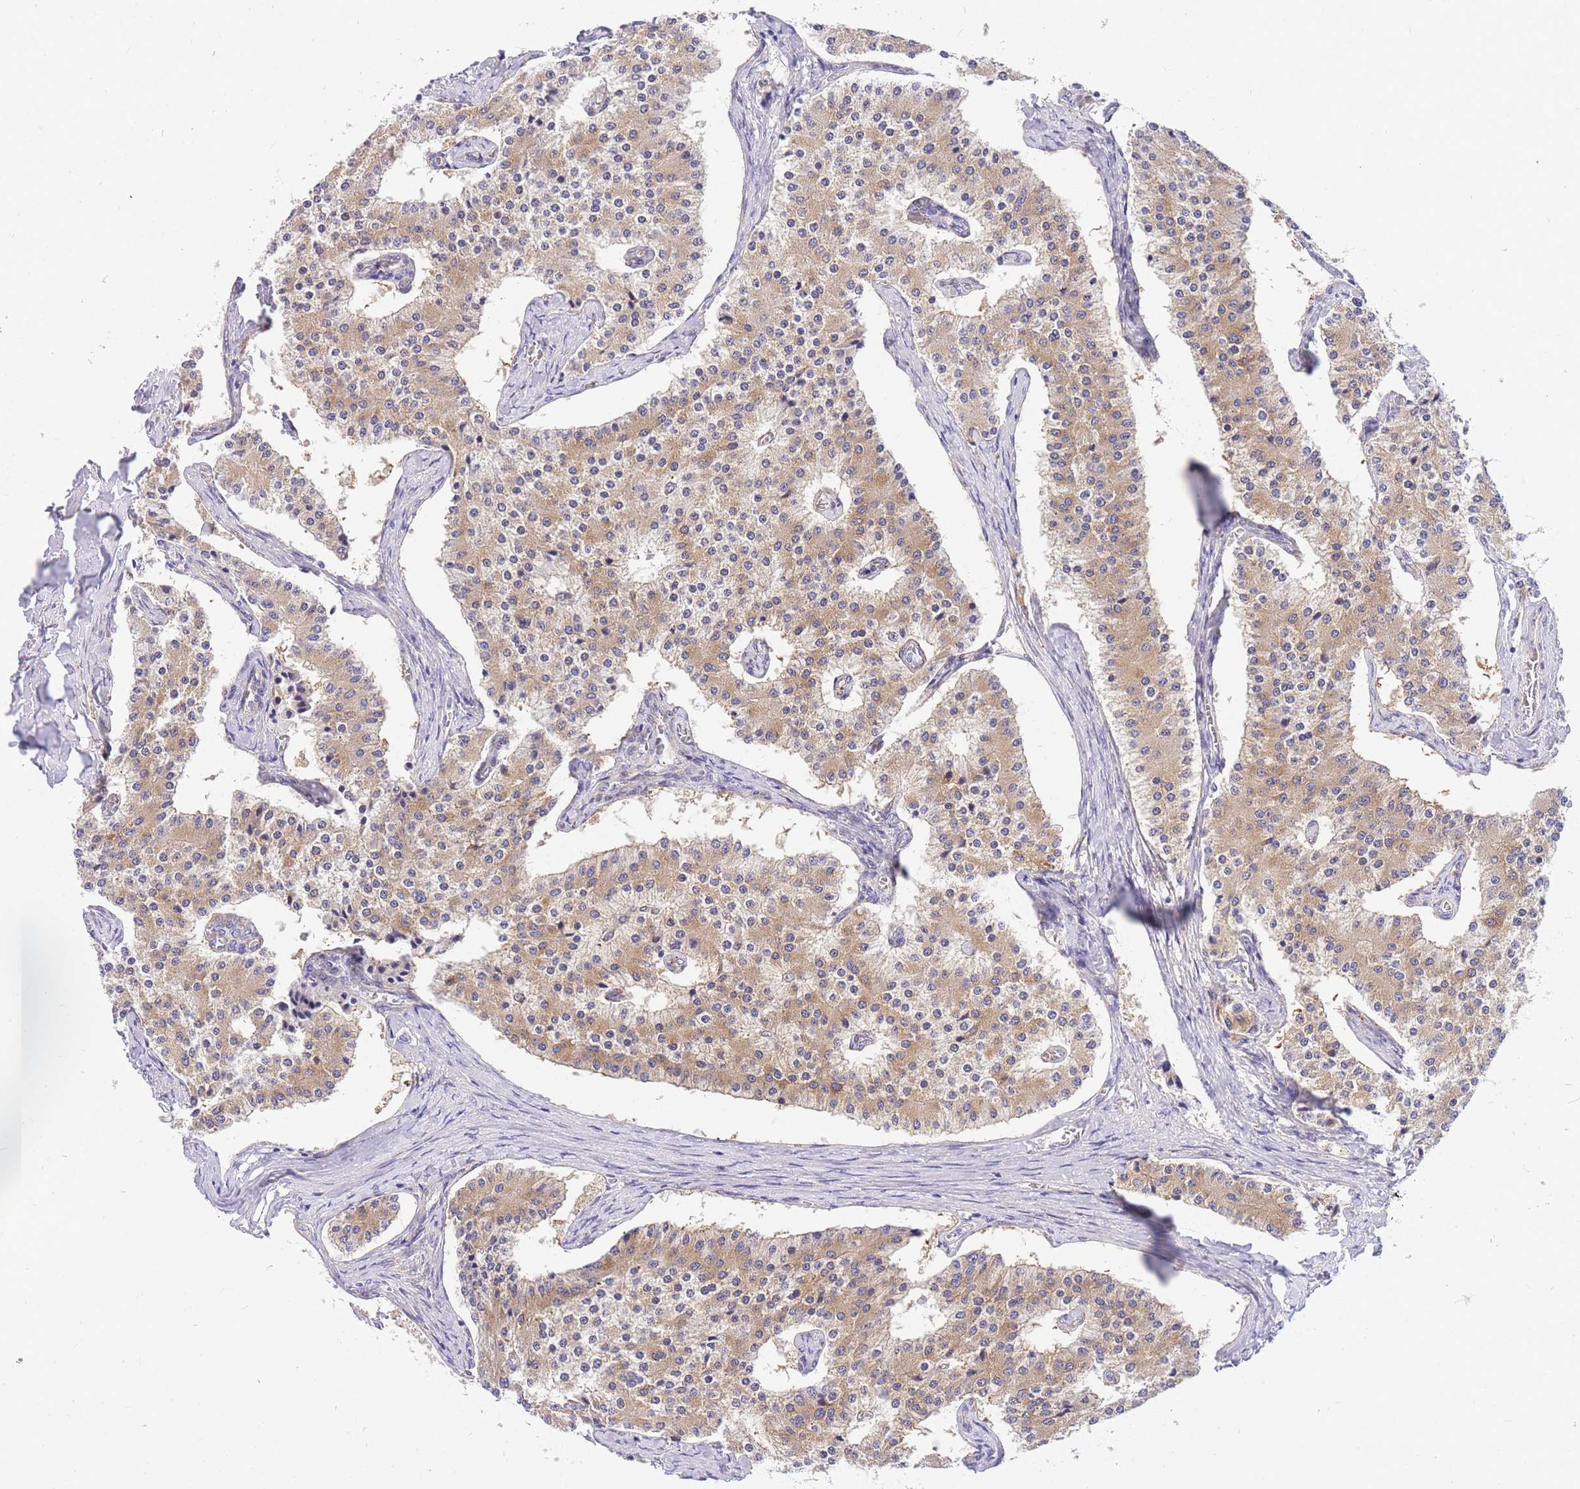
{"staining": {"intensity": "weak", "quantity": ">75%", "location": "cytoplasmic/membranous"}, "tissue": "carcinoid", "cell_type": "Tumor cells", "image_type": "cancer", "snomed": [{"axis": "morphology", "description": "Carcinoid, malignant, NOS"}, {"axis": "topography", "description": "Colon"}], "caption": "Weak cytoplasmic/membranous positivity for a protein is seen in approximately >75% of tumor cells of carcinoid (malignant) using IHC.", "gene": "S100PBP", "patient": {"sex": "female", "age": 52}}